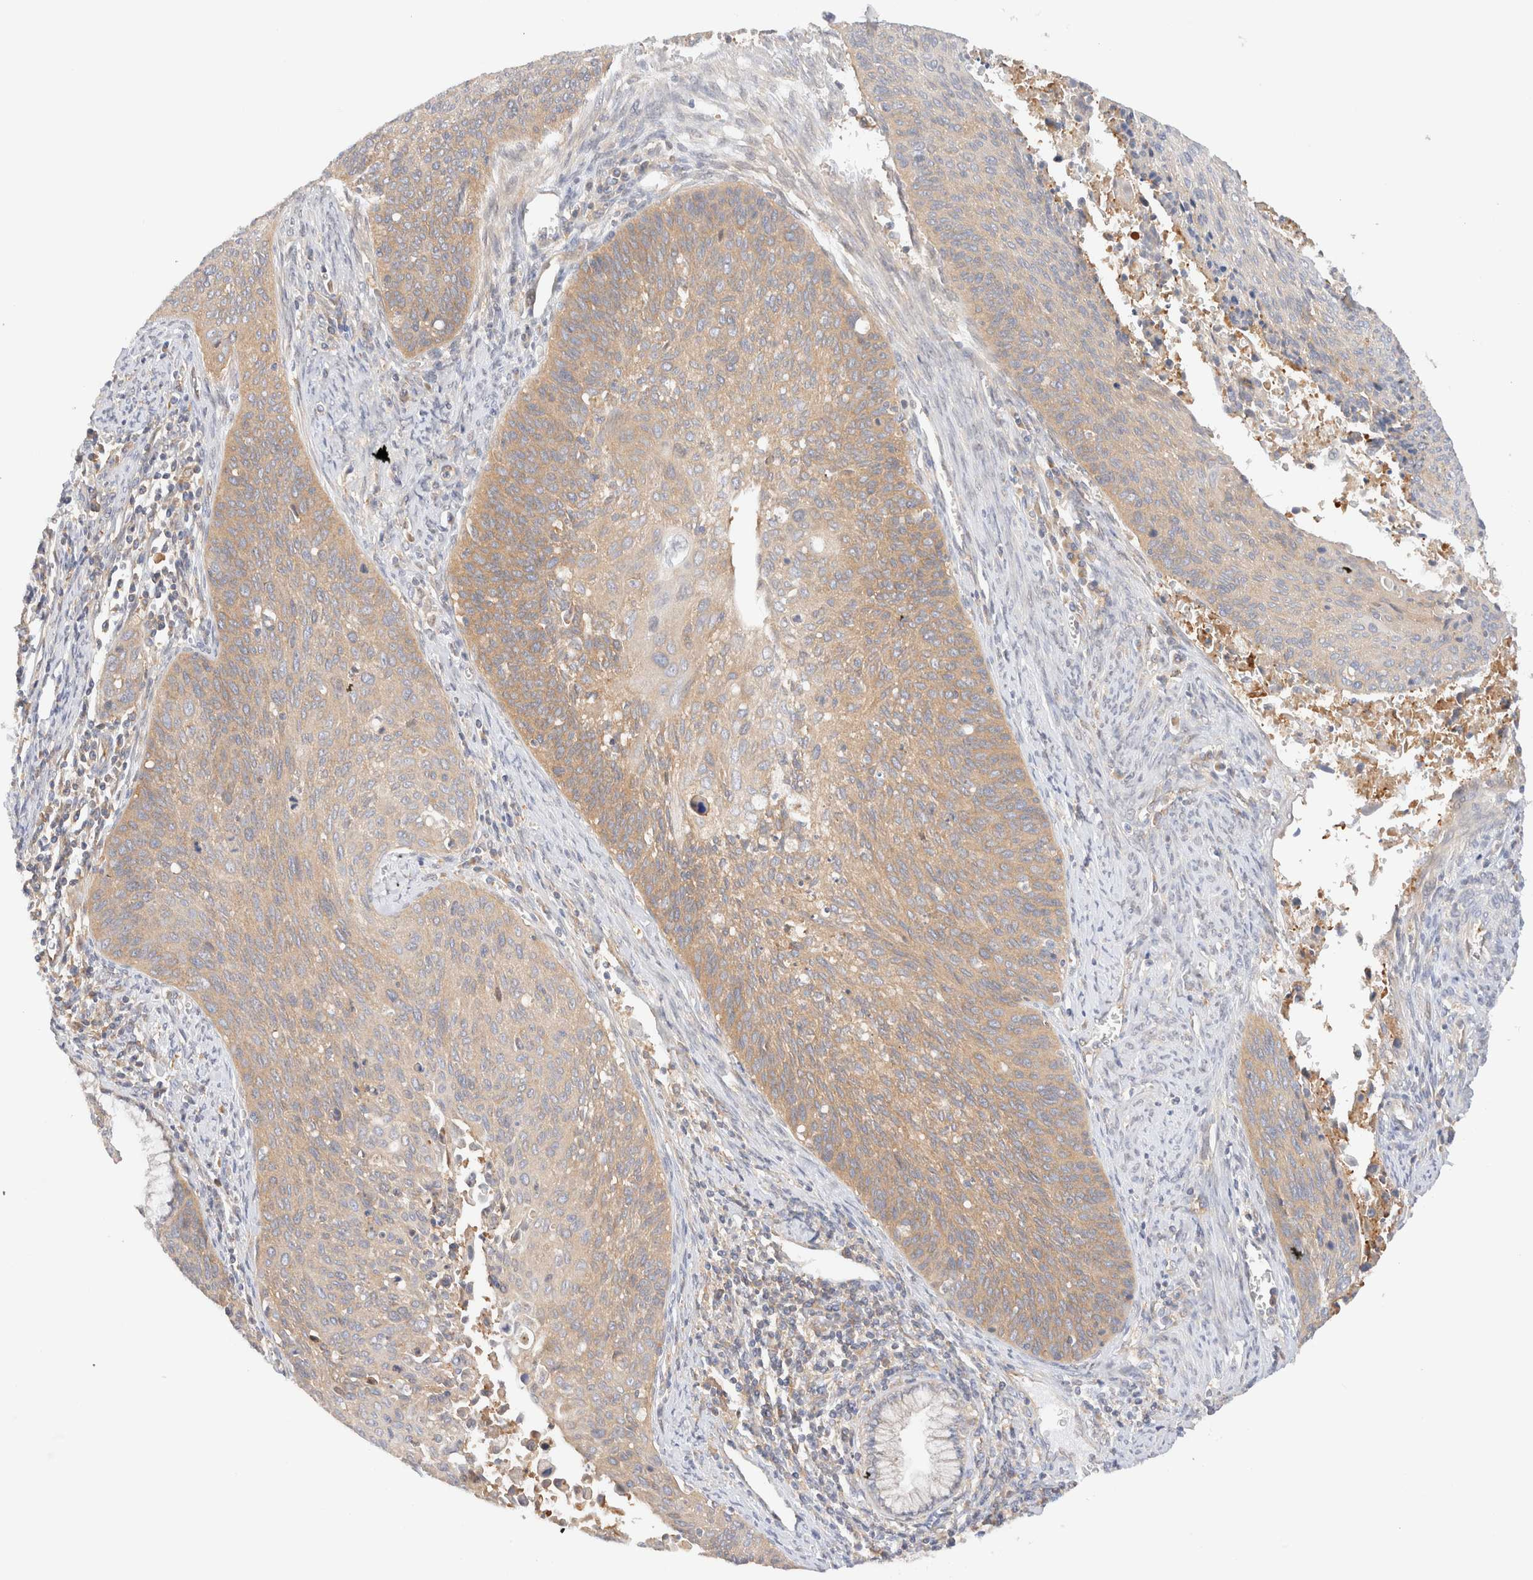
{"staining": {"intensity": "weak", "quantity": "25%-75%", "location": "cytoplasmic/membranous"}, "tissue": "cervical cancer", "cell_type": "Tumor cells", "image_type": "cancer", "snomed": [{"axis": "morphology", "description": "Squamous cell carcinoma, NOS"}, {"axis": "topography", "description": "Cervix"}], "caption": "This photomicrograph reveals IHC staining of human cervical cancer, with low weak cytoplasmic/membranous expression in about 25%-75% of tumor cells.", "gene": "RABEP1", "patient": {"sex": "female", "age": 55}}